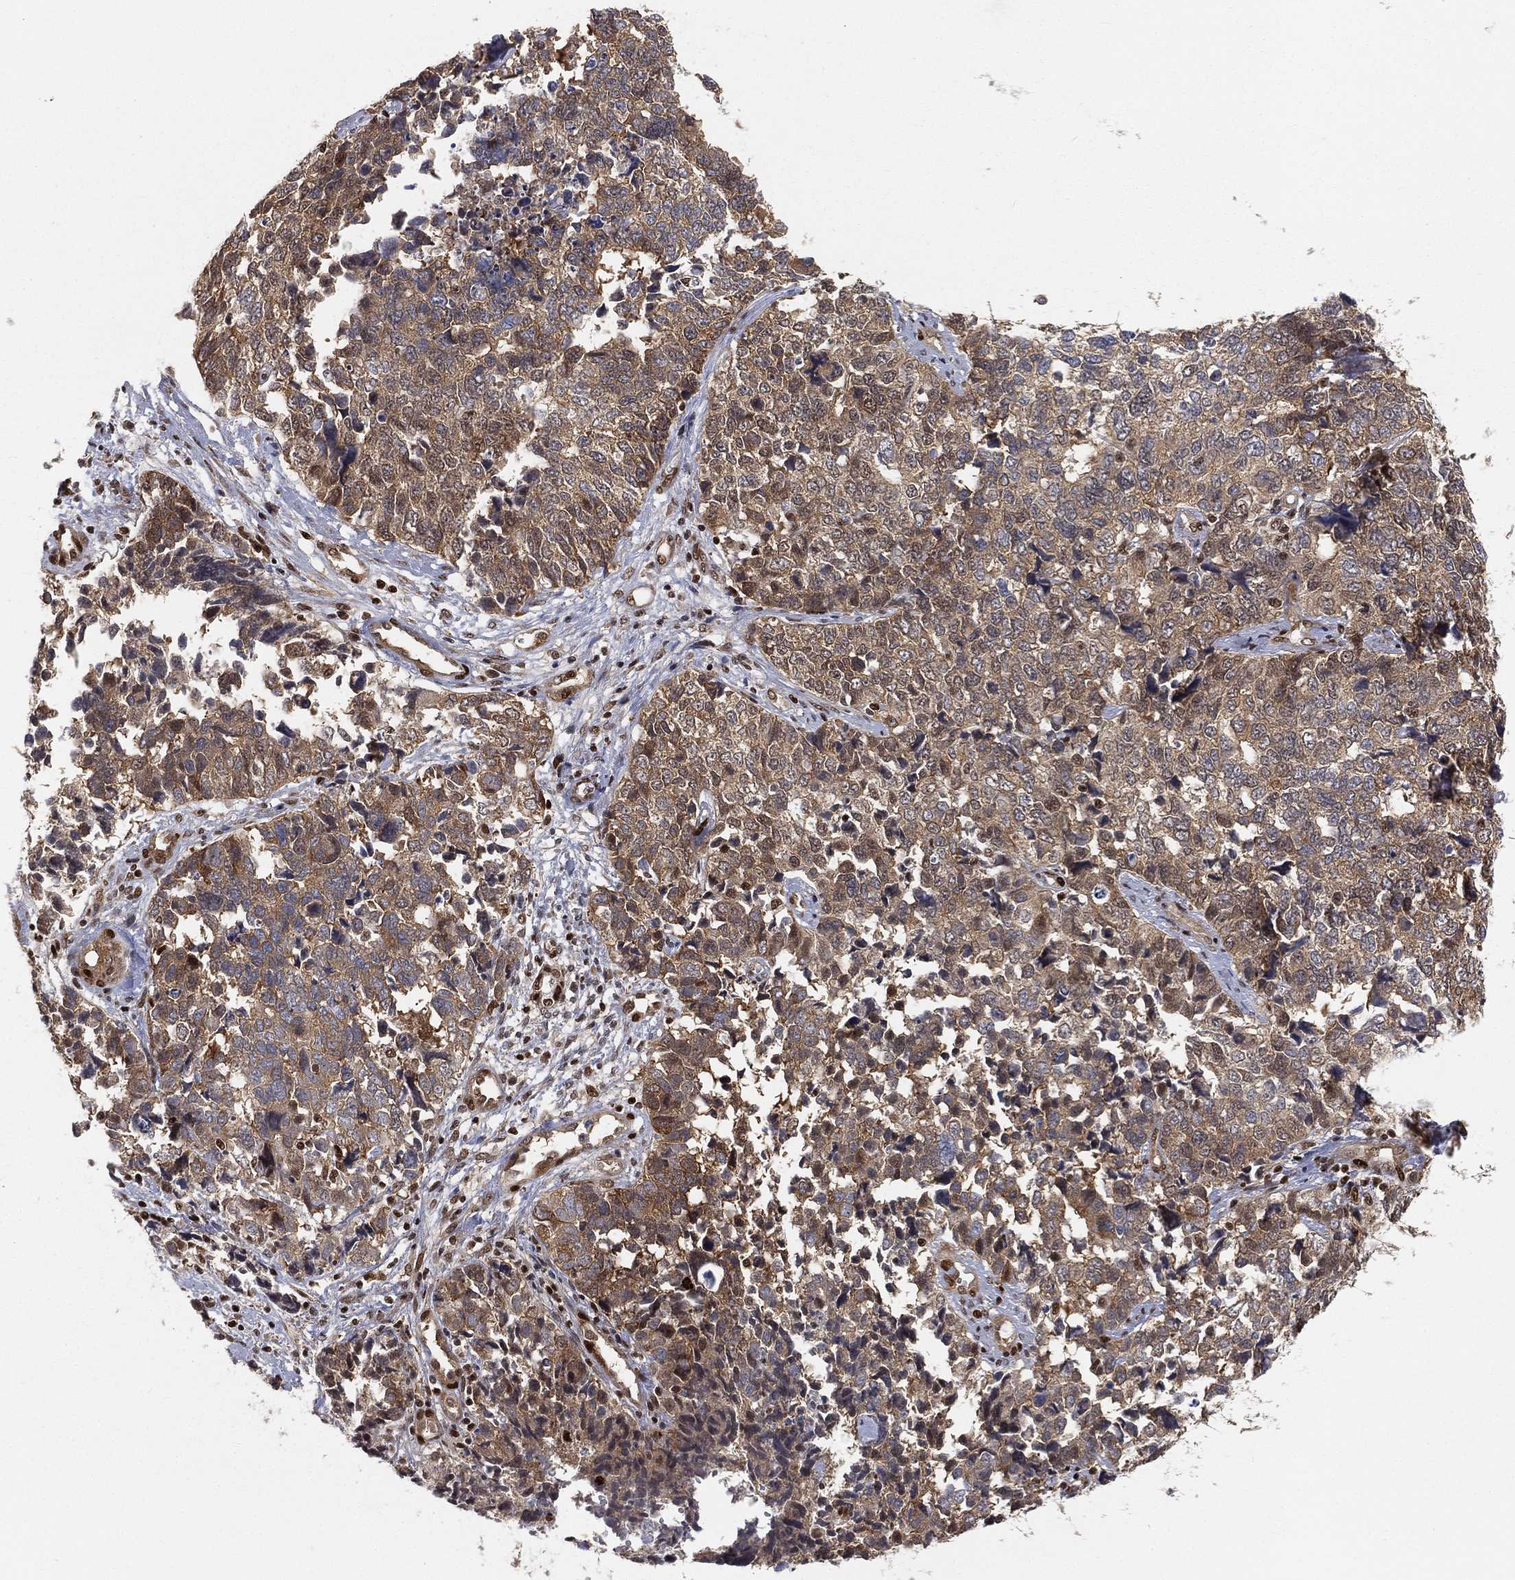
{"staining": {"intensity": "moderate", "quantity": "<25%", "location": "cytoplasmic/membranous"}, "tissue": "cervical cancer", "cell_type": "Tumor cells", "image_type": "cancer", "snomed": [{"axis": "morphology", "description": "Squamous cell carcinoma, NOS"}, {"axis": "topography", "description": "Cervix"}], "caption": "Tumor cells demonstrate low levels of moderate cytoplasmic/membranous staining in about <25% of cells in cervical cancer (squamous cell carcinoma). (DAB IHC with brightfield microscopy, high magnification).", "gene": "CRTC3", "patient": {"sex": "female", "age": 63}}